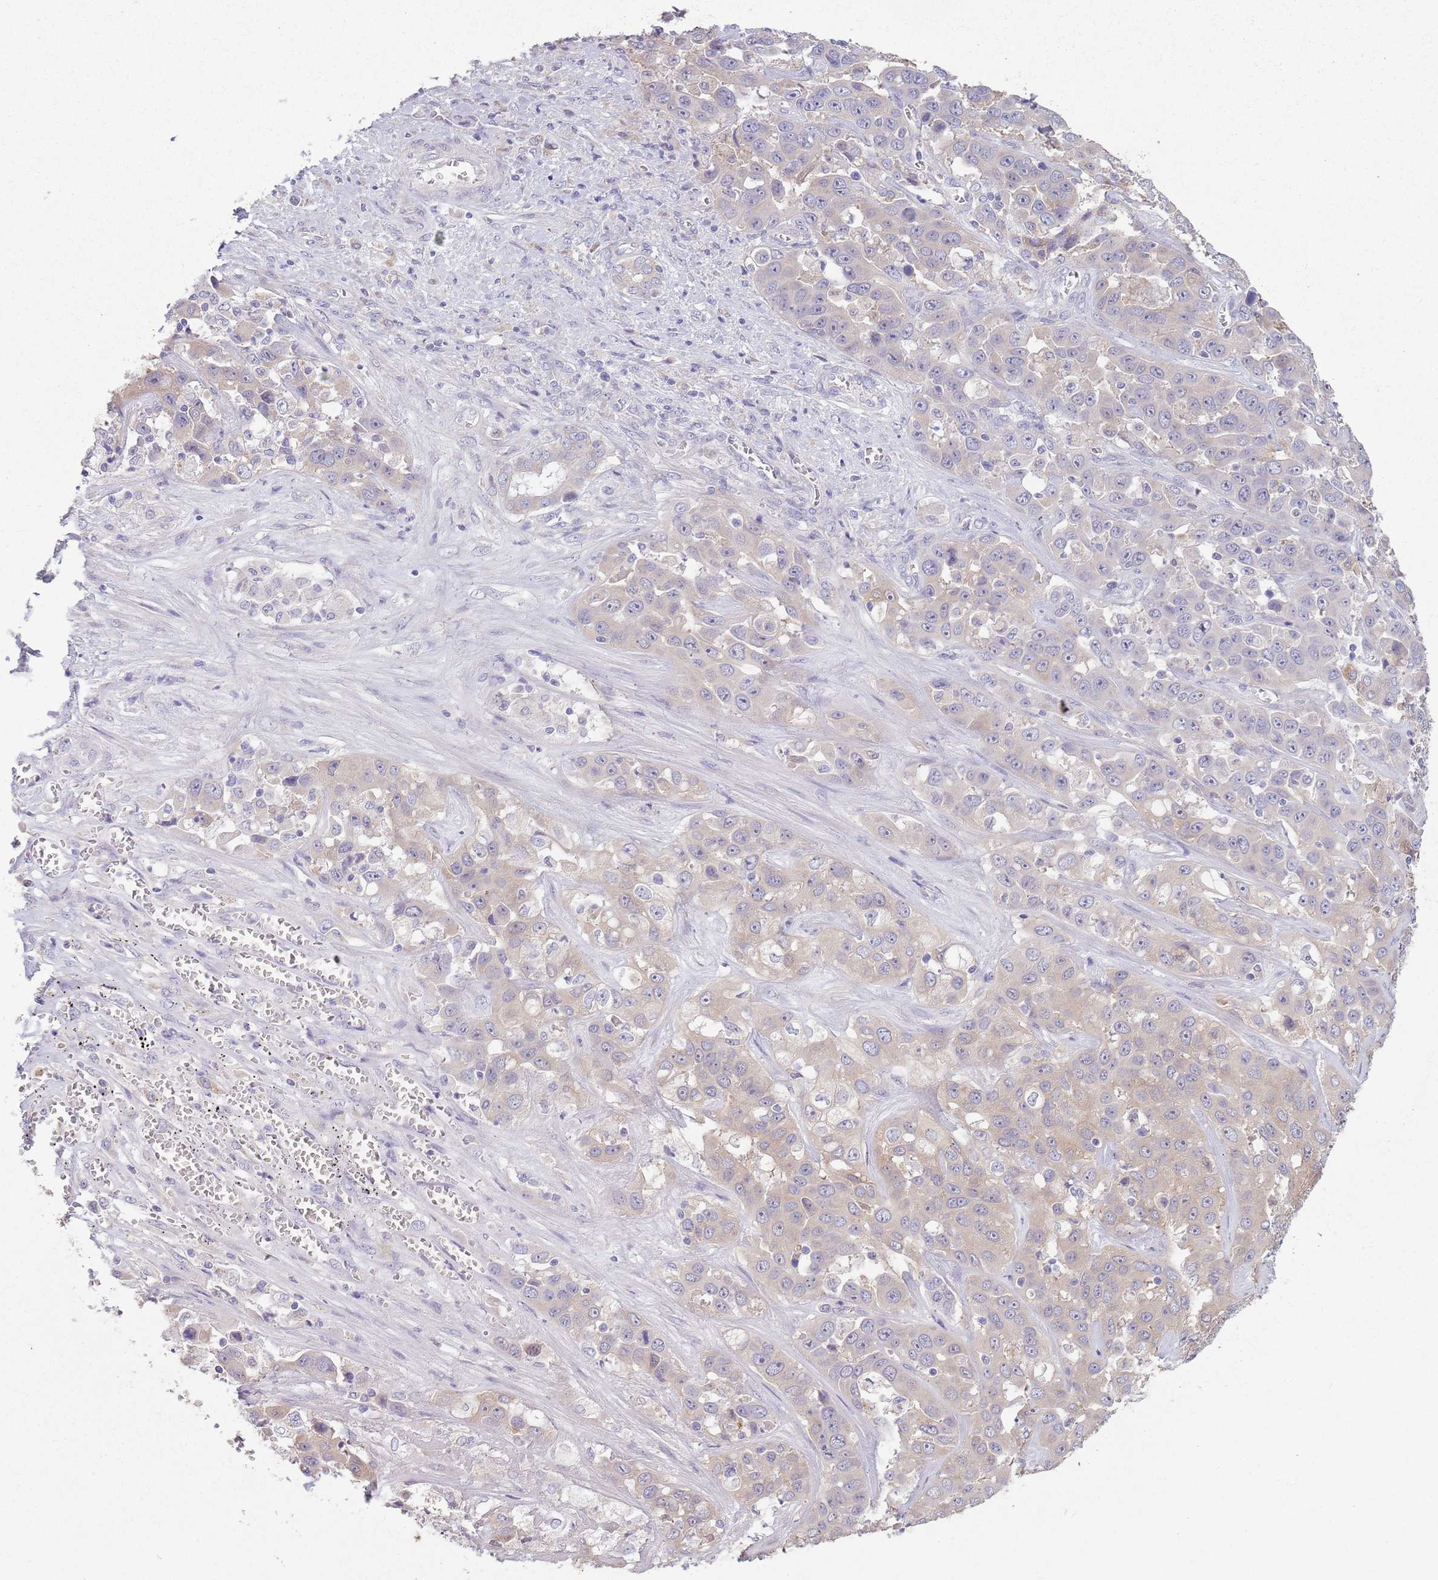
{"staining": {"intensity": "negative", "quantity": "none", "location": "none"}, "tissue": "liver cancer", "cell_type": "Tumor cells", "image_type": "cancer", "snomed": [{"axis": "morphology", "description": "Cholangiocarcinoma"}, {"axis": "topography", "description": "Liver"}], "caption": "Human liver cholangiocarcinoma stained for a protein using immunohistochemistry (IHC) reveals no expression in tumor cells.", "gene": "COQ5", "patient": {"sex": "female", "age": 52}}